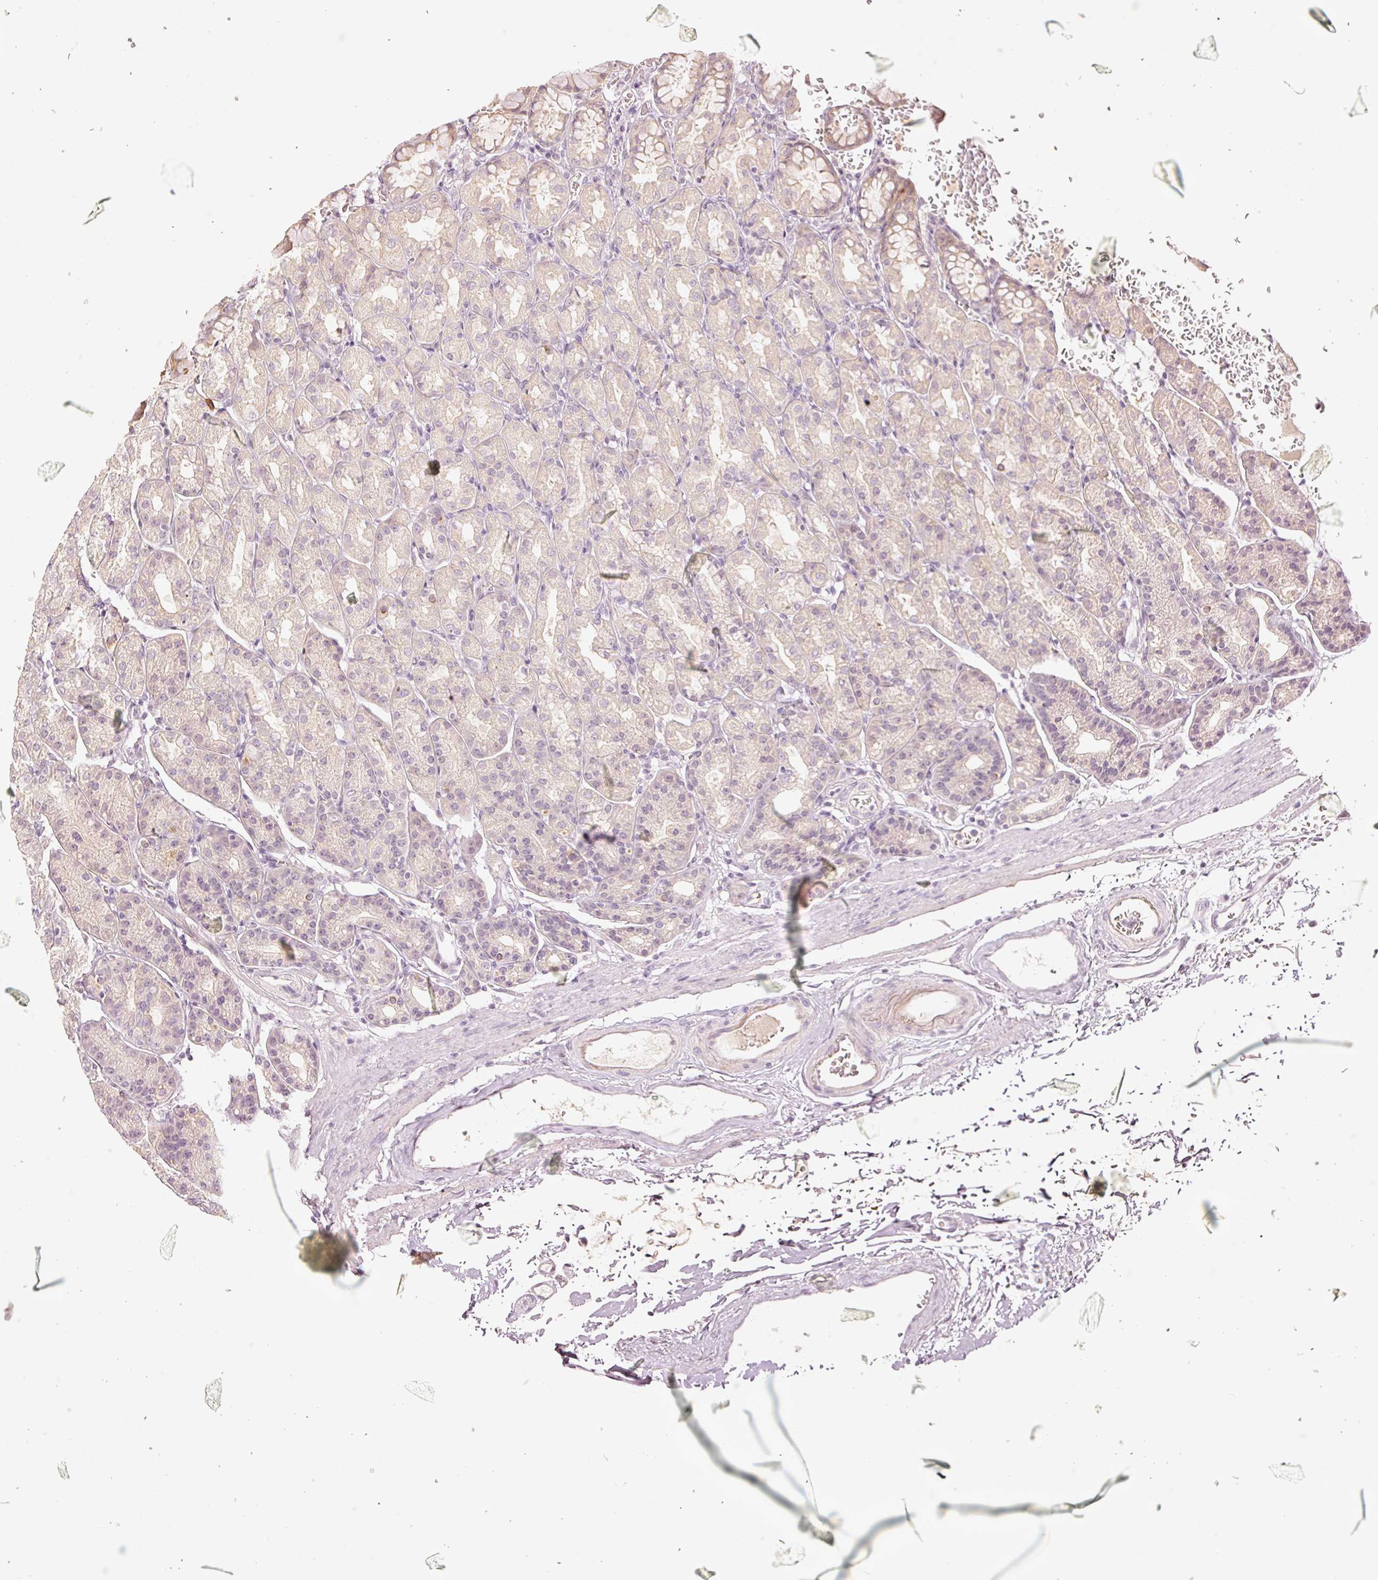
{"staining": {"intensity": "weak", "quantity": "25%-75%", "location": "cytoplasmic/membranous"}, "tissue": "stomach", "cell_type": "Glandular cells", "image_type": "normal", "snomed": [{"axis": "morphology", "description": "Normal tissue, NOS"}, {"axis": "topography", "description": "Stomach, upper"}], "caption": "Protein analysis of unremarkable stomach reveals weak cytoplasmic/membranous expression in about 25%-75% of glandular cells.", "gene": "GZMA", "patient": {"sex": "female", "age": 81}}